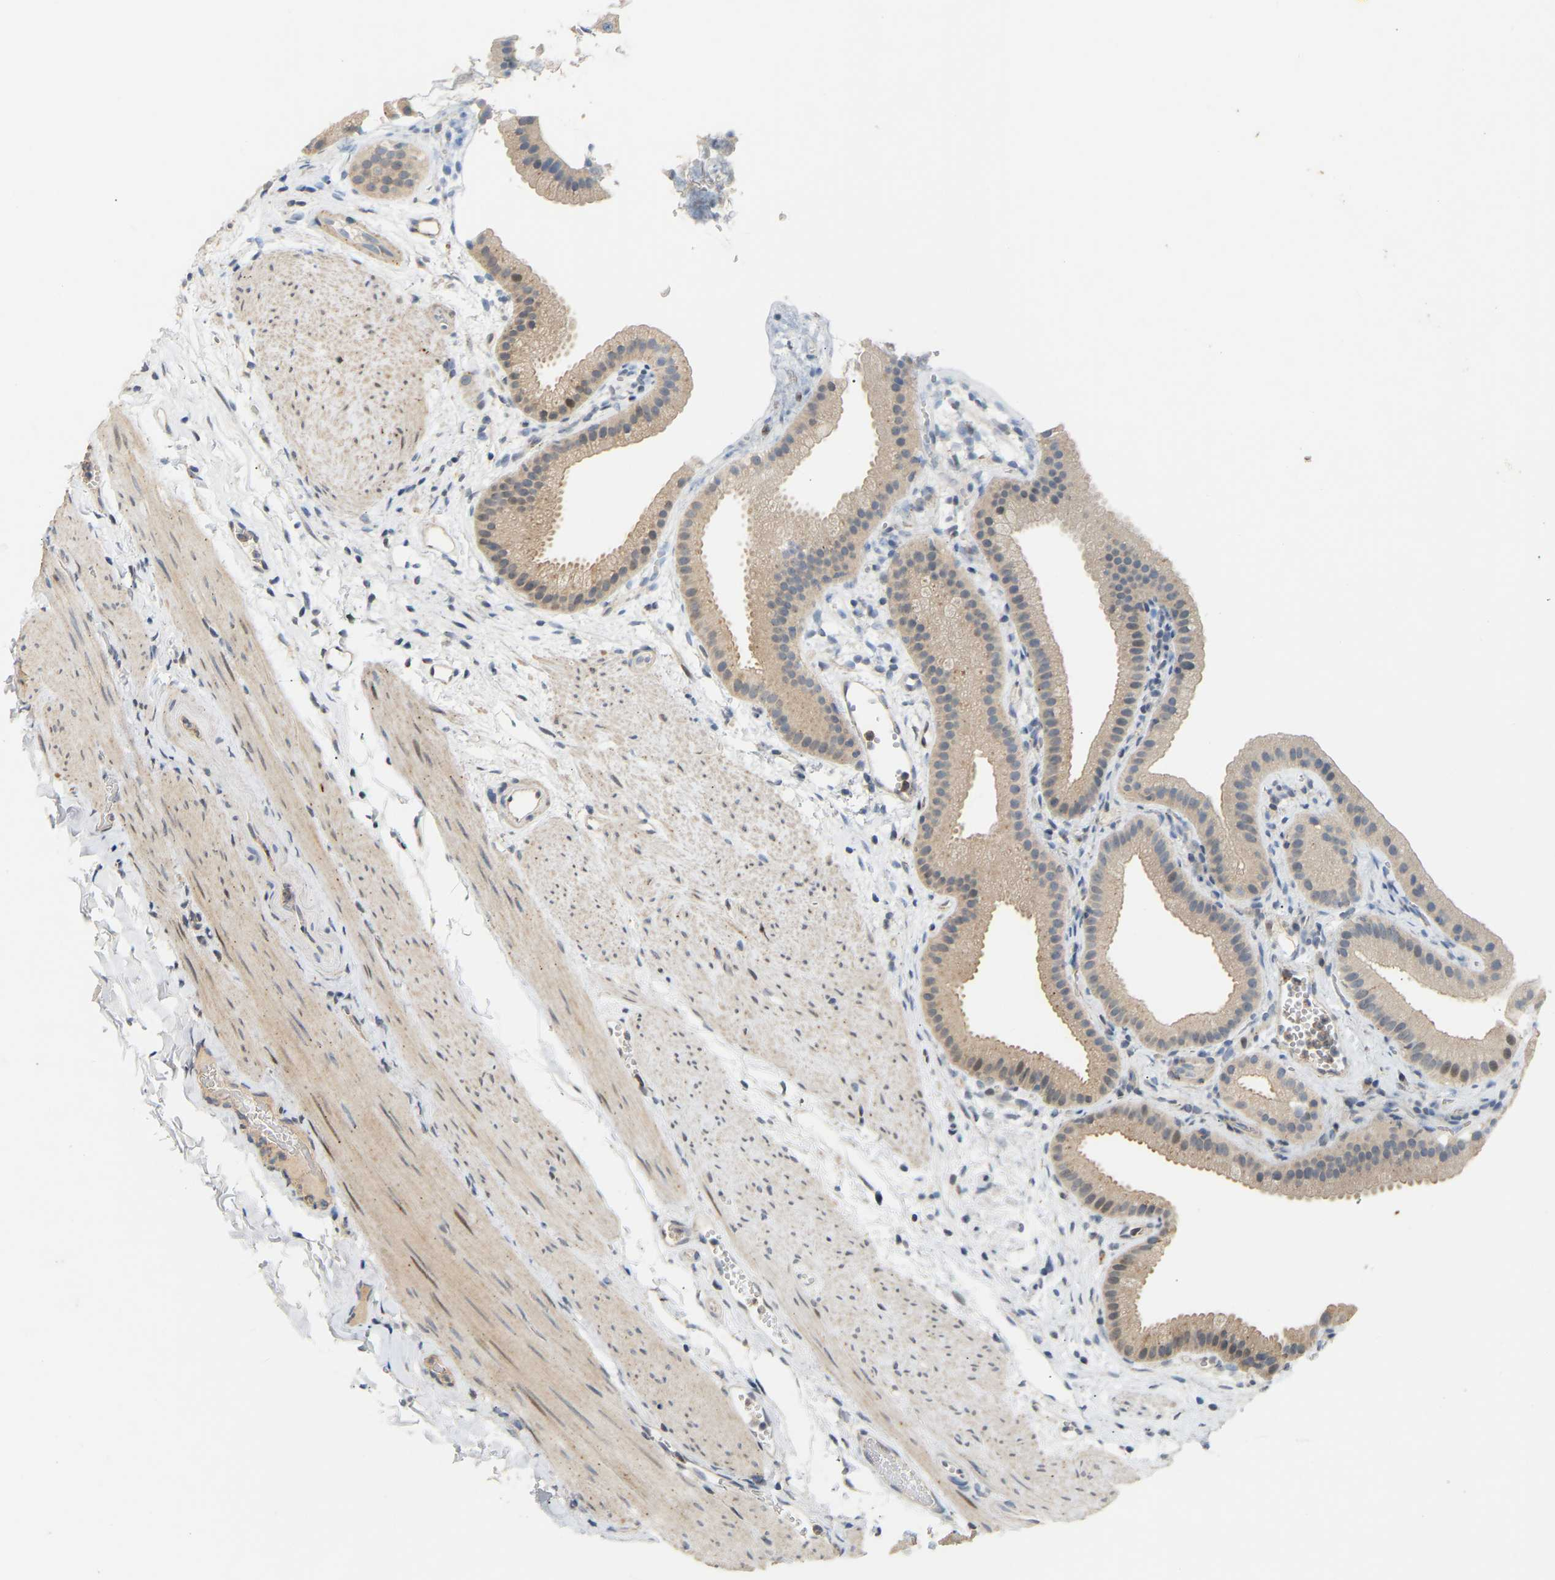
{"staining": {"intensity": "moderate", "quantity": ">75%", "location": "cytoplasmic/membranous,nuclear"}, "tissue": "gallbladder", "cell_type": "Glandular cells", "image_type": "normal", "snomed": [{"axis": "morphology", "description": "Normal tissue, NOS"}, {"axis": "topography", "description": "Gallbladder"}], "caption": "Immunohistochemistry micrograph of benign human gallbladder stained for a protein (brown), which exhibits medium levels of moderate cytoplasmic/membranous,nuclear staining in approximately >75% of glandular cells.", "gene": "PTPN4", "patient": {"sex": "female", "age": 64}}